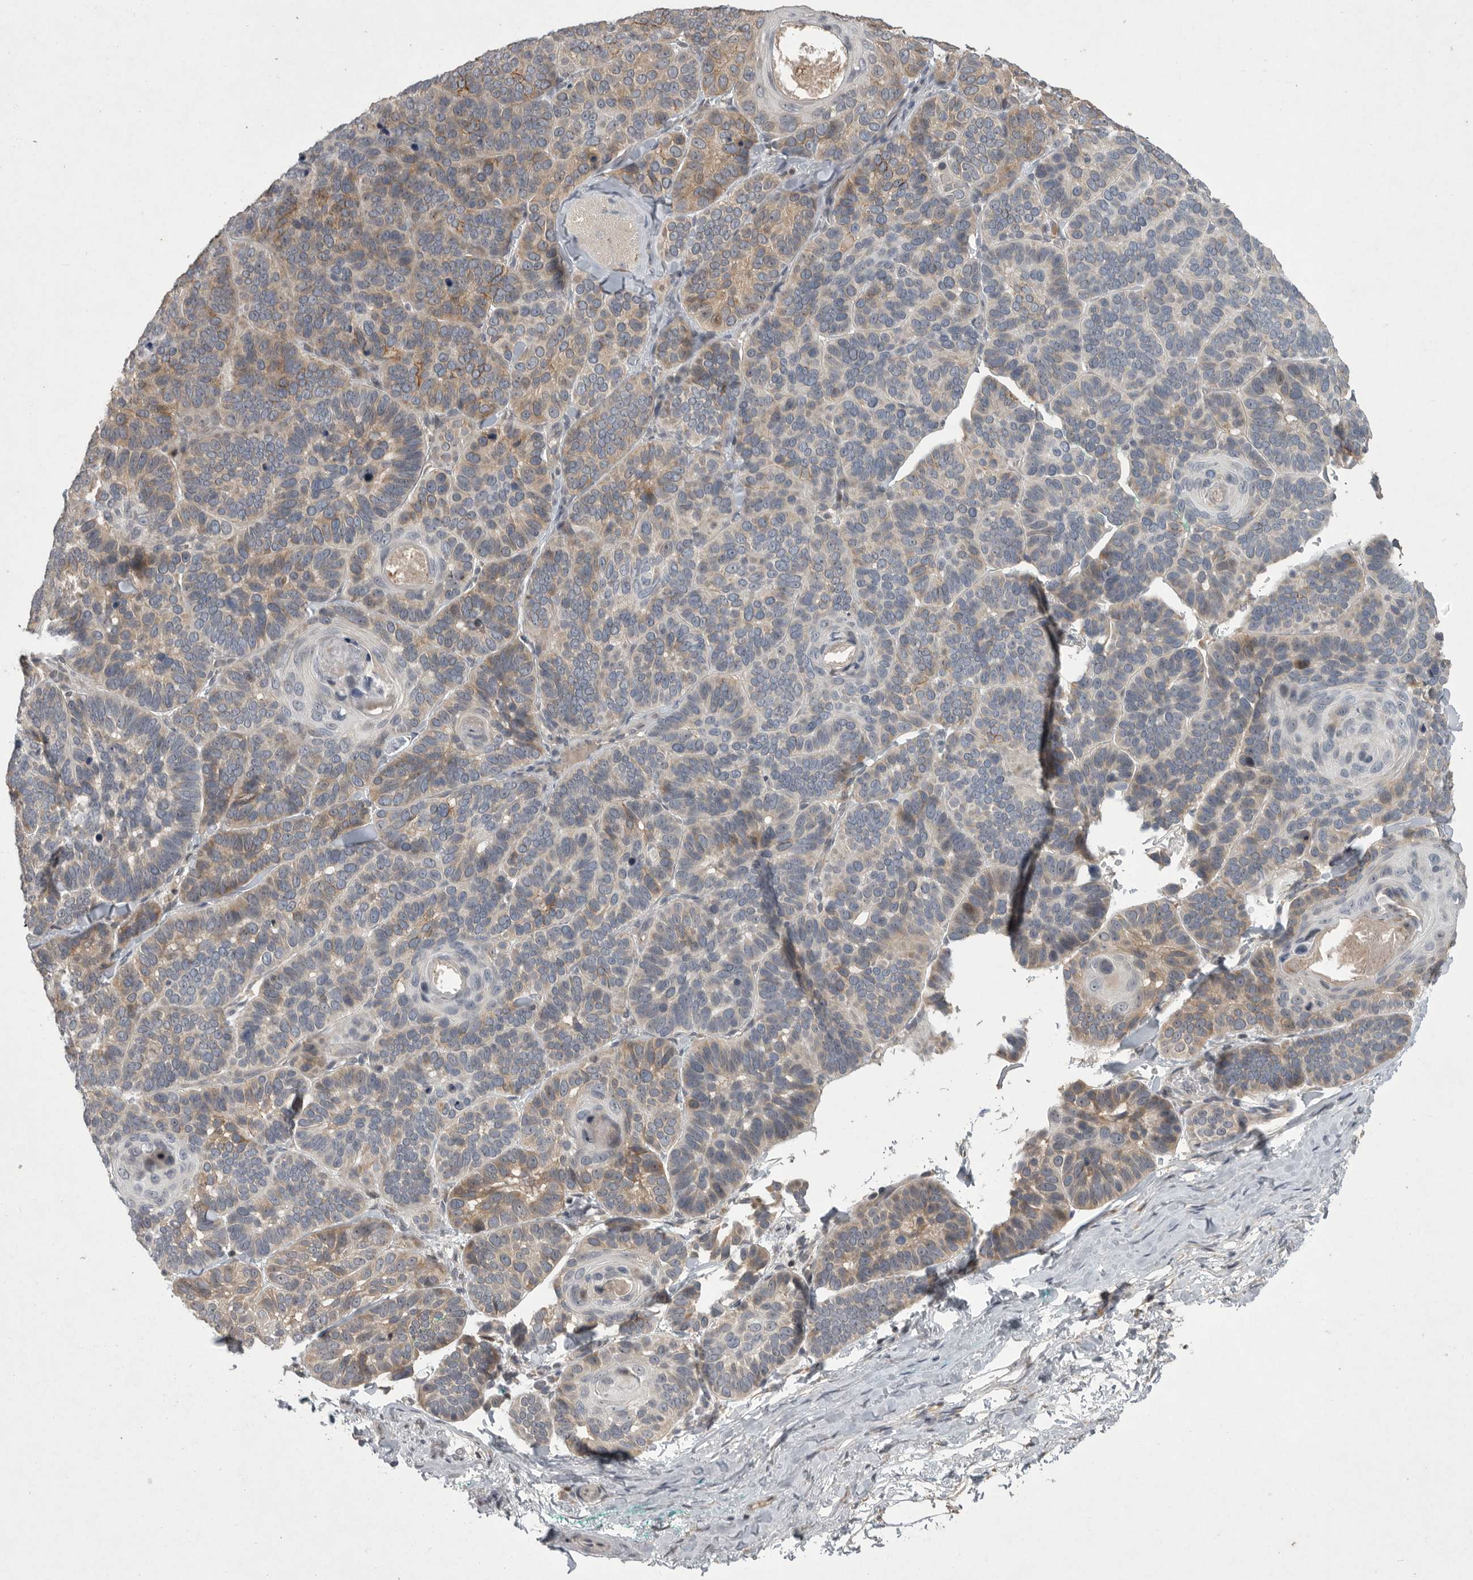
{"staining": {"intensity": "weak", "quantity": "25%-75%", "location": "cytoplasmic/membranous"}, "tissue": "skin cancer", "cell_type": "Tumor cells", "image_type": "cancer", "snomed": [{"axis": "morphology", "description": "Basal cell carcinoma"}, {"axis": "topography", "description": "Skin"}], "caption": "Approximately 25%-75% of tumor cells in skin cancer demonstrate weak cytoplasmic/membranous protein staining as visualized by brown immunohistochemical staining.", "gene": "MAN2A1", "patient": {"sex": "male", "age": 62}}